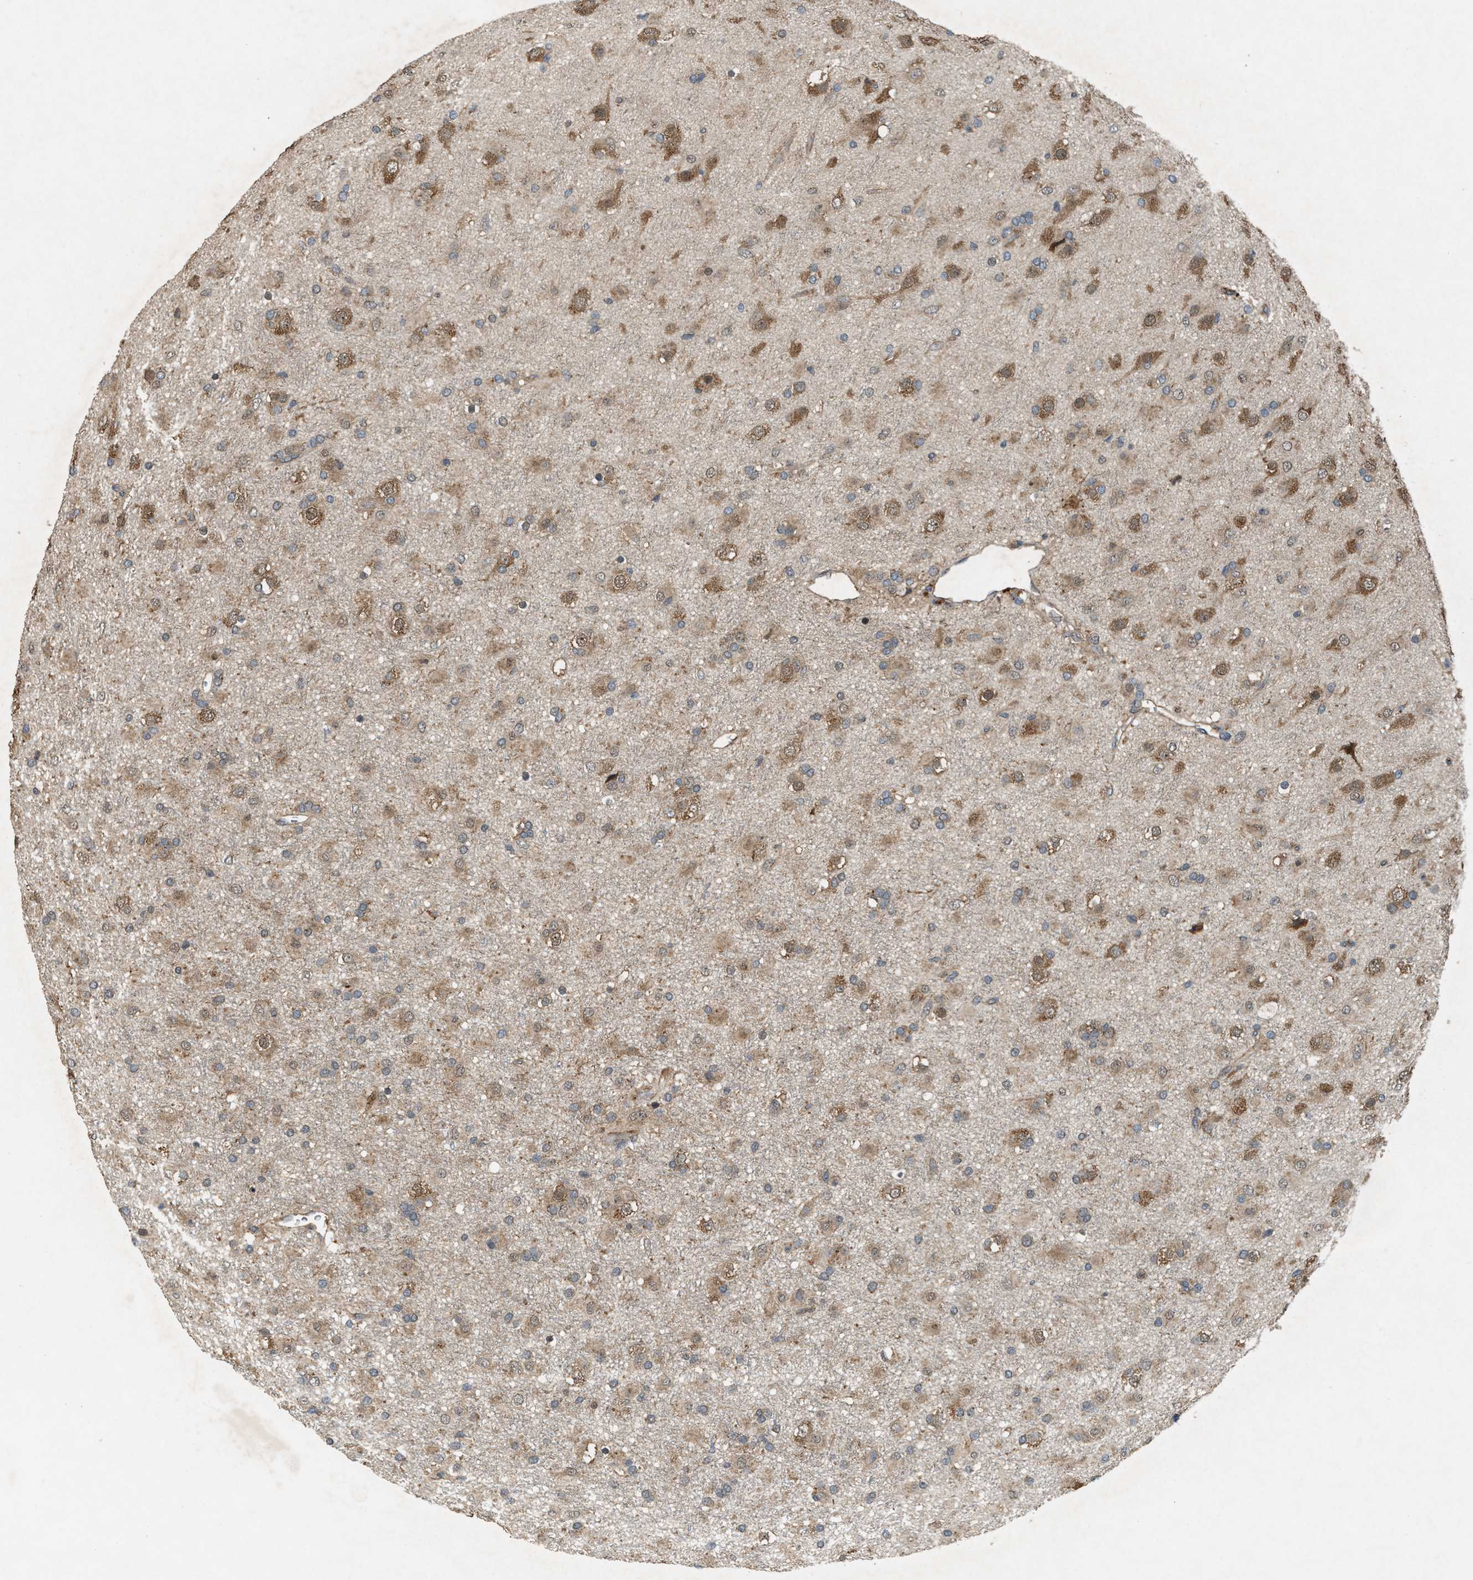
{"staining": {"intensity": "moderate", "quantity": ">75%", "location": "cytoplasmic/membranous"}, "tissue": "glioma", "cell_type": "Tumor cells", "image_type": "cancer", "snomed": [{"axis": "morphology", "description": "Glioma, malignant, Low grade"}, {"axis": "topography", "description": "Brain"}], "caption": "Tumor cells demonstrate medium levels of moderate cytoplasmic/membranous positivity in approximately >75% of cells in human malignant glioma (low-grade). (DAB = brown stain, brightfield microscopy at high magnification).", "gene": "ARHGEF5", "patient": {"sex": "male", "age": 65}}